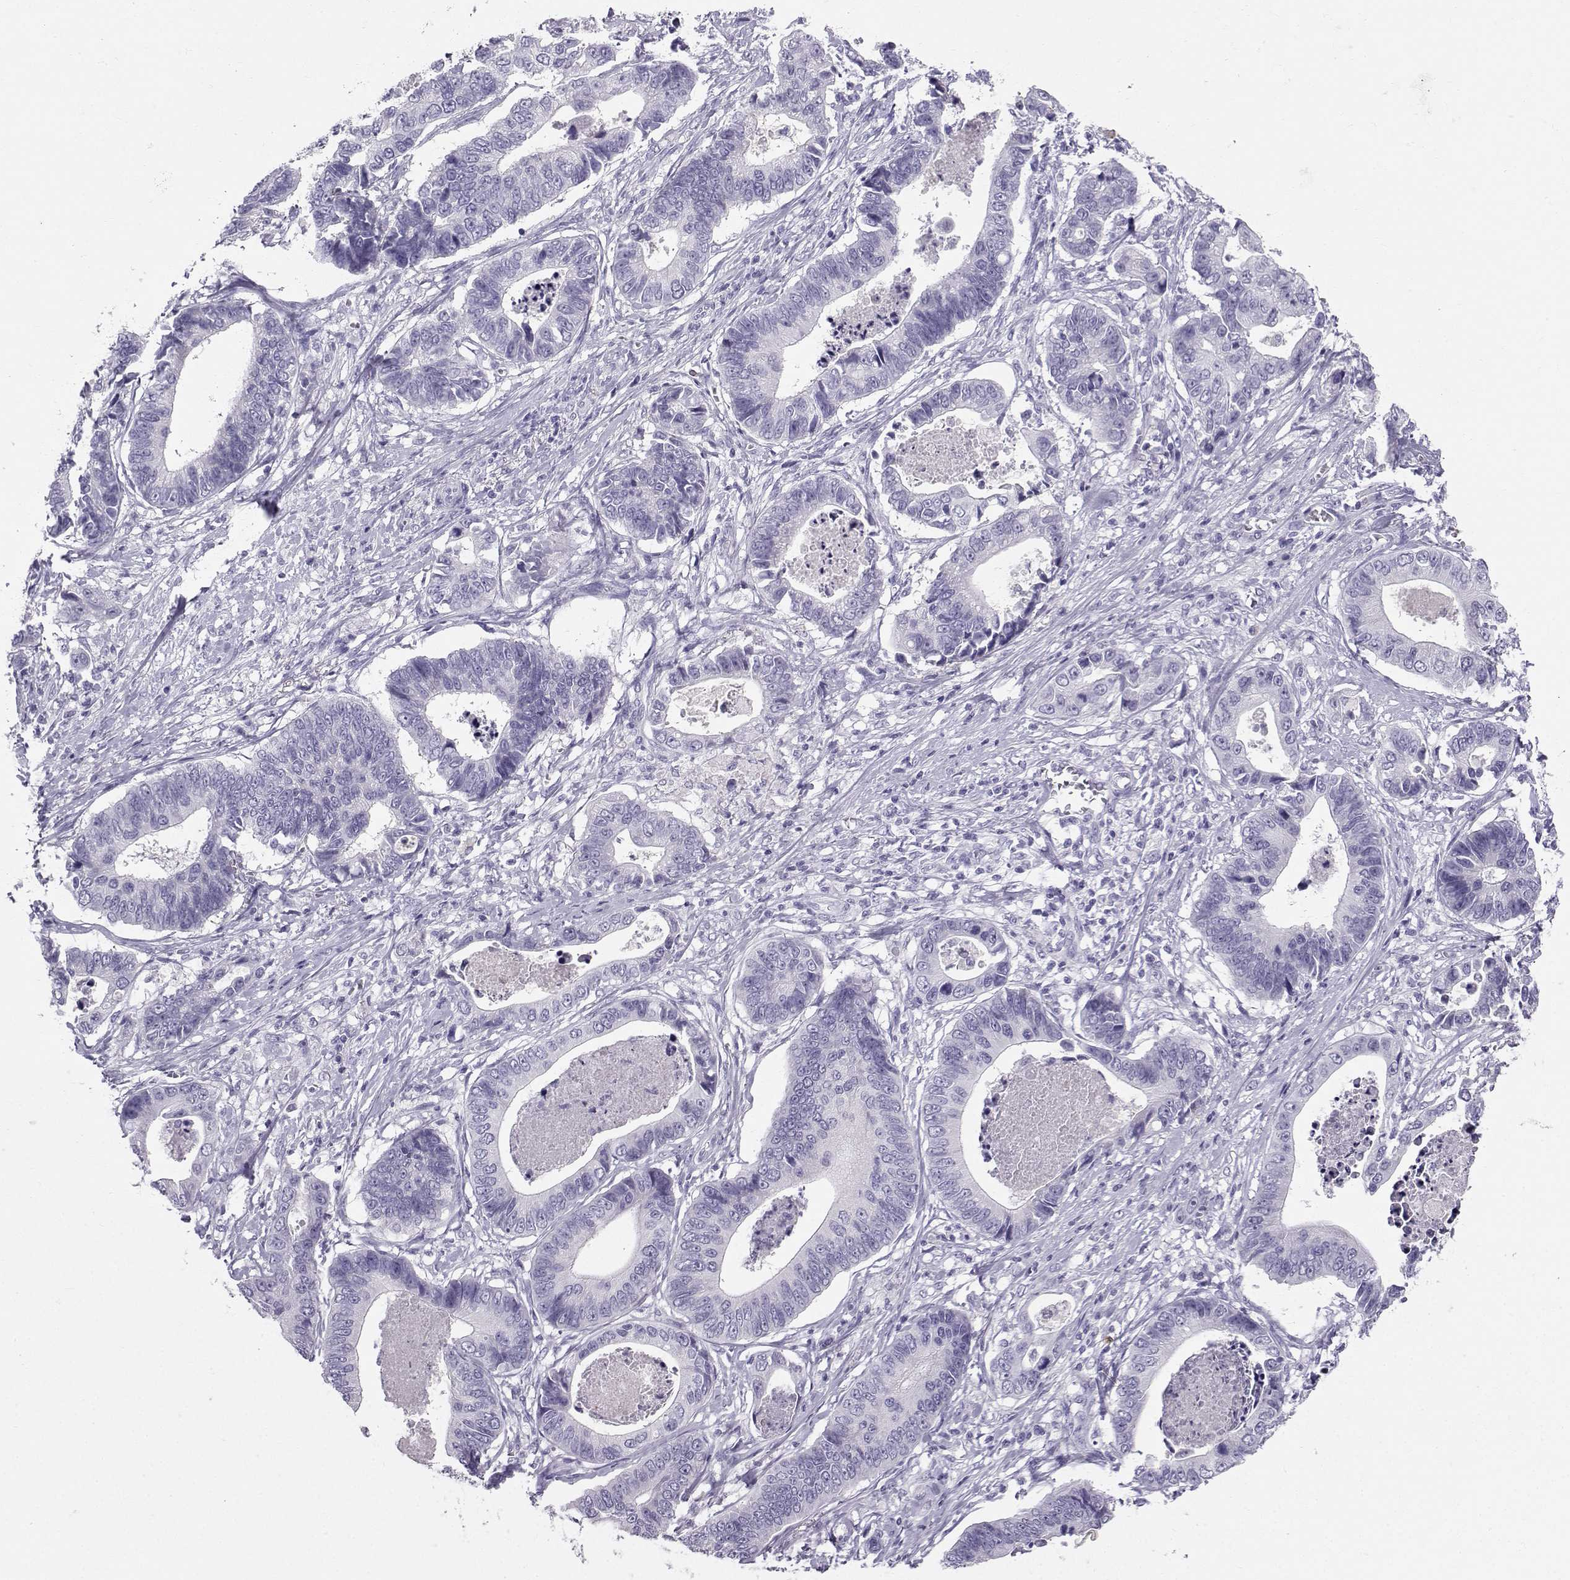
{"staining": {"intensity": "negative", "quantity": "none", "location": "none"}, "tissue": "stomach cancer", "cell_type": "Tumor cells", "image_type": "cancer", "snomed": [{"axis": "morphology", "description": "Adenocarcinoma, NOS"}, {"axis": "topography", "description": "Stomach"}], "caption": "Immunohistochemistry of stomach adenocarcinoma reveals no expression in tumor cells.", "gene": "IQCD", "patient": {"sex": "male", "age": 84}}